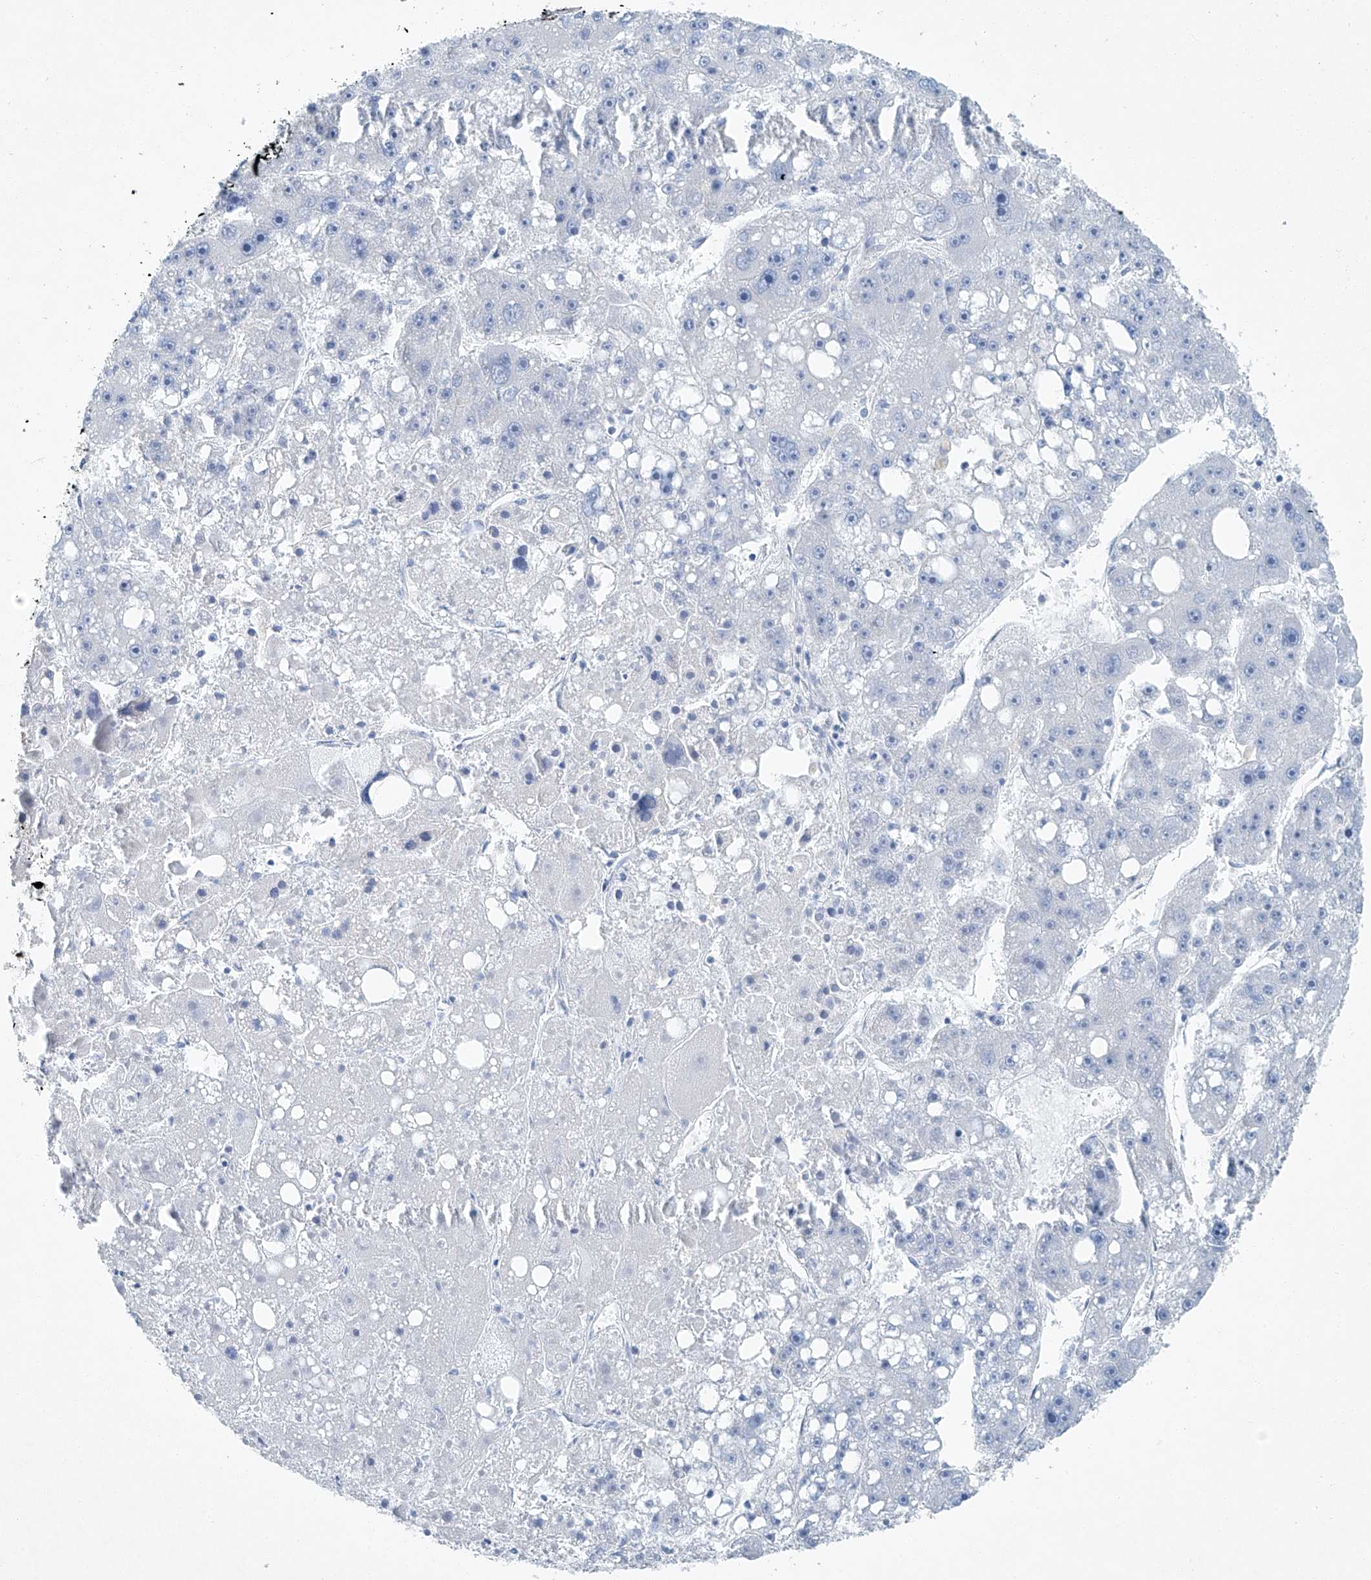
{"staining": {"intensity": "negative", "quantity": "none", "location": "none"}, "tissue": "liver cancer", "cell_type": "Tumor cells", "image_type": "cancer", "snomed": [{"axis": "morphology", "description": "Carcinoma, Hepatocellular, NOS"}, {"axis": "topography", "description": "Liver"}], "caption": "An image of human hepatocellular carcinoma (liver) is negative for staining in tumor cells.", "gene": "C1orf87", "patient": {"sex": "female", "age": 61}}